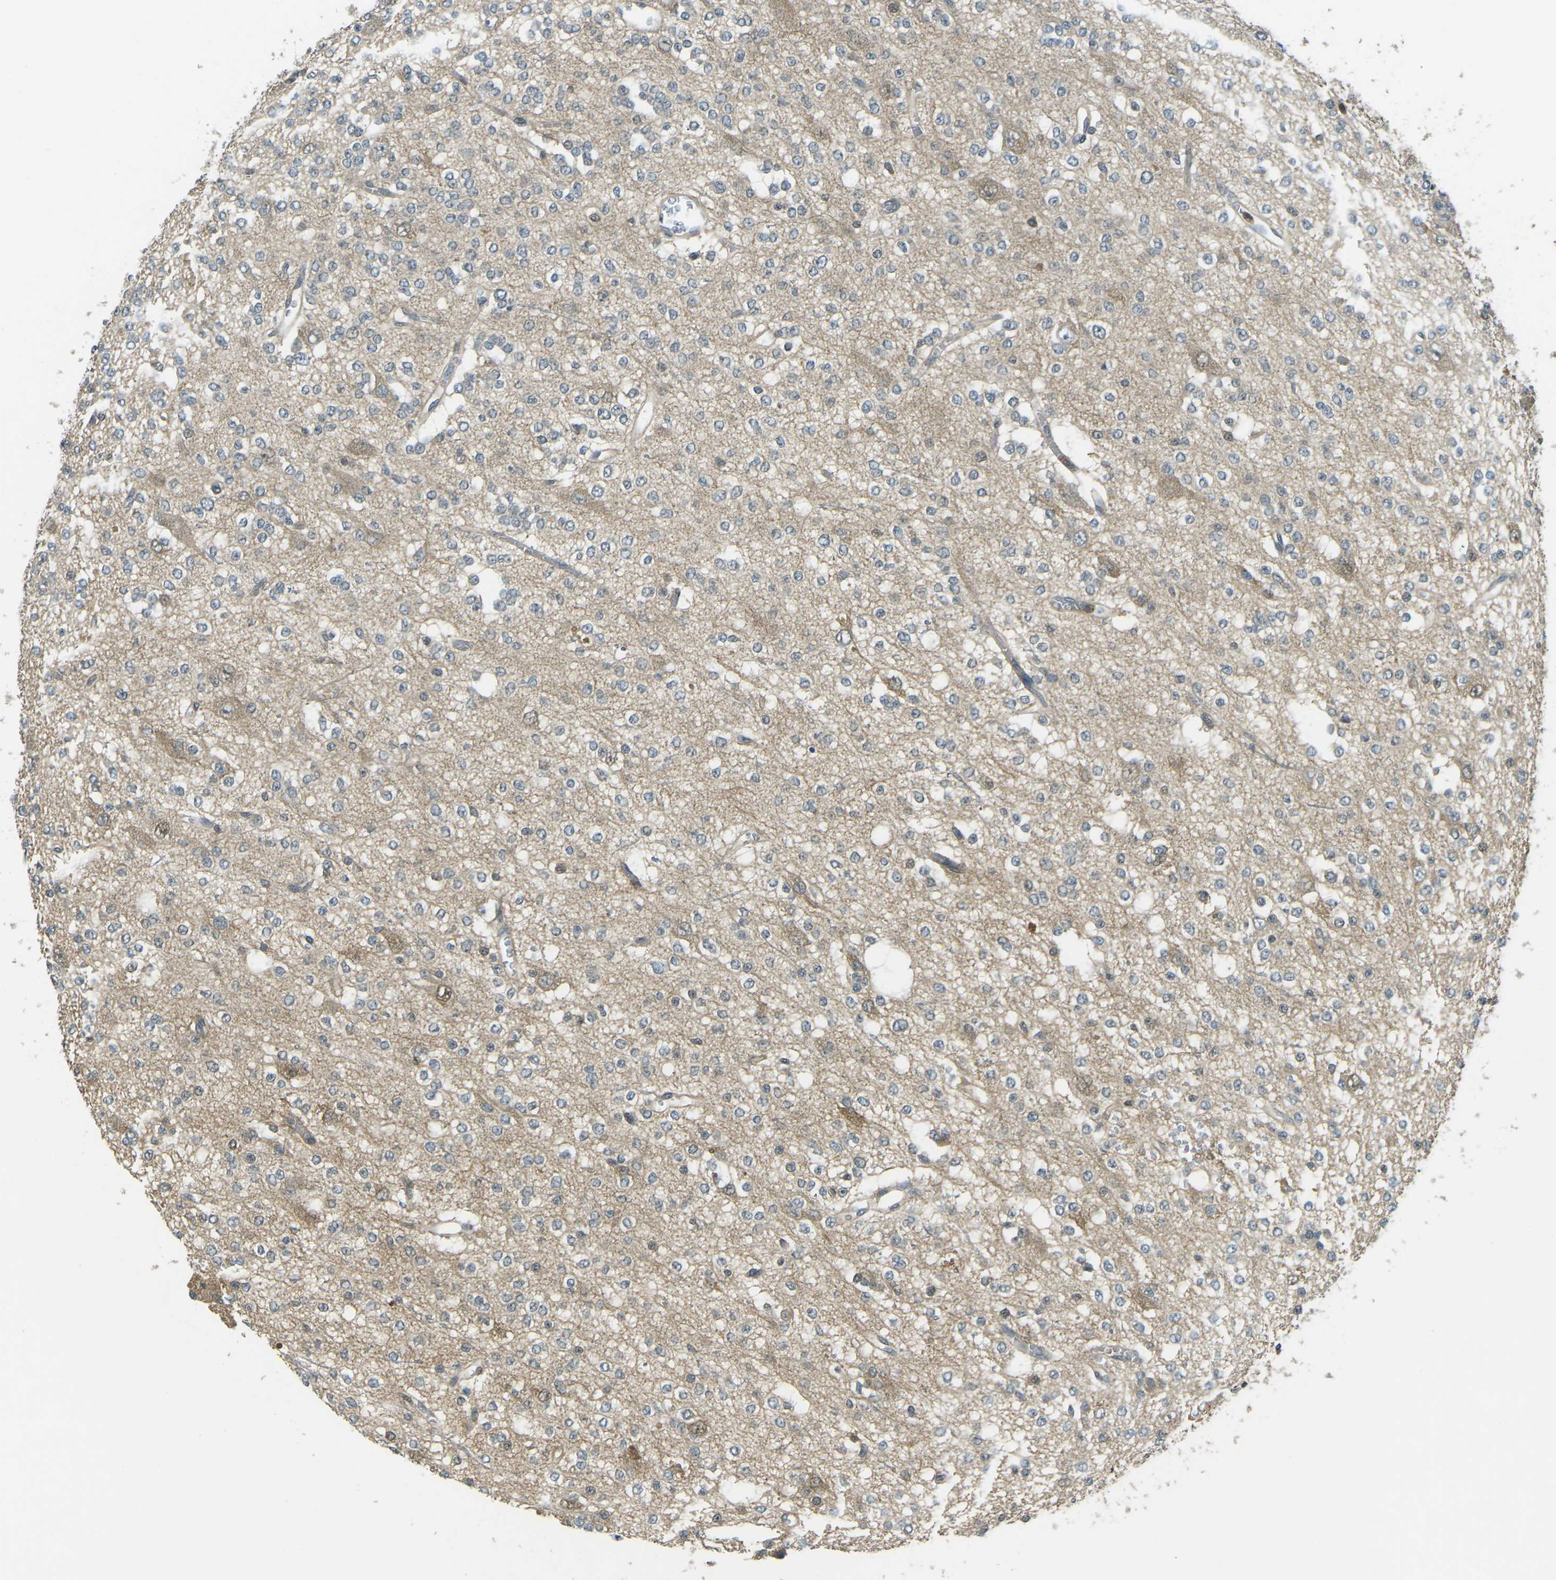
{"staining": {"intensity": "moderate", "quantity": ">75%", "location": "cytoplasmic/membranous,nuclear"}, "tissue": "glioma", "cell_type": "Tumor cells", "image_type": "cancer", "snomed": [{"axis": "morphology", "description": "Glioma, malignant, Low grade"}, {"axis": "topography", "description": "Brain"}], "caption": "IHC photomicrograph of glioma stained for a protein (brown), which demonstrates medium levels of moderate cytoplasmic/membranous and nuclear expression in about >75% of tumor cells.", "gene": "PIEZO2", "patient": {"sex": "male", "age": 38}}